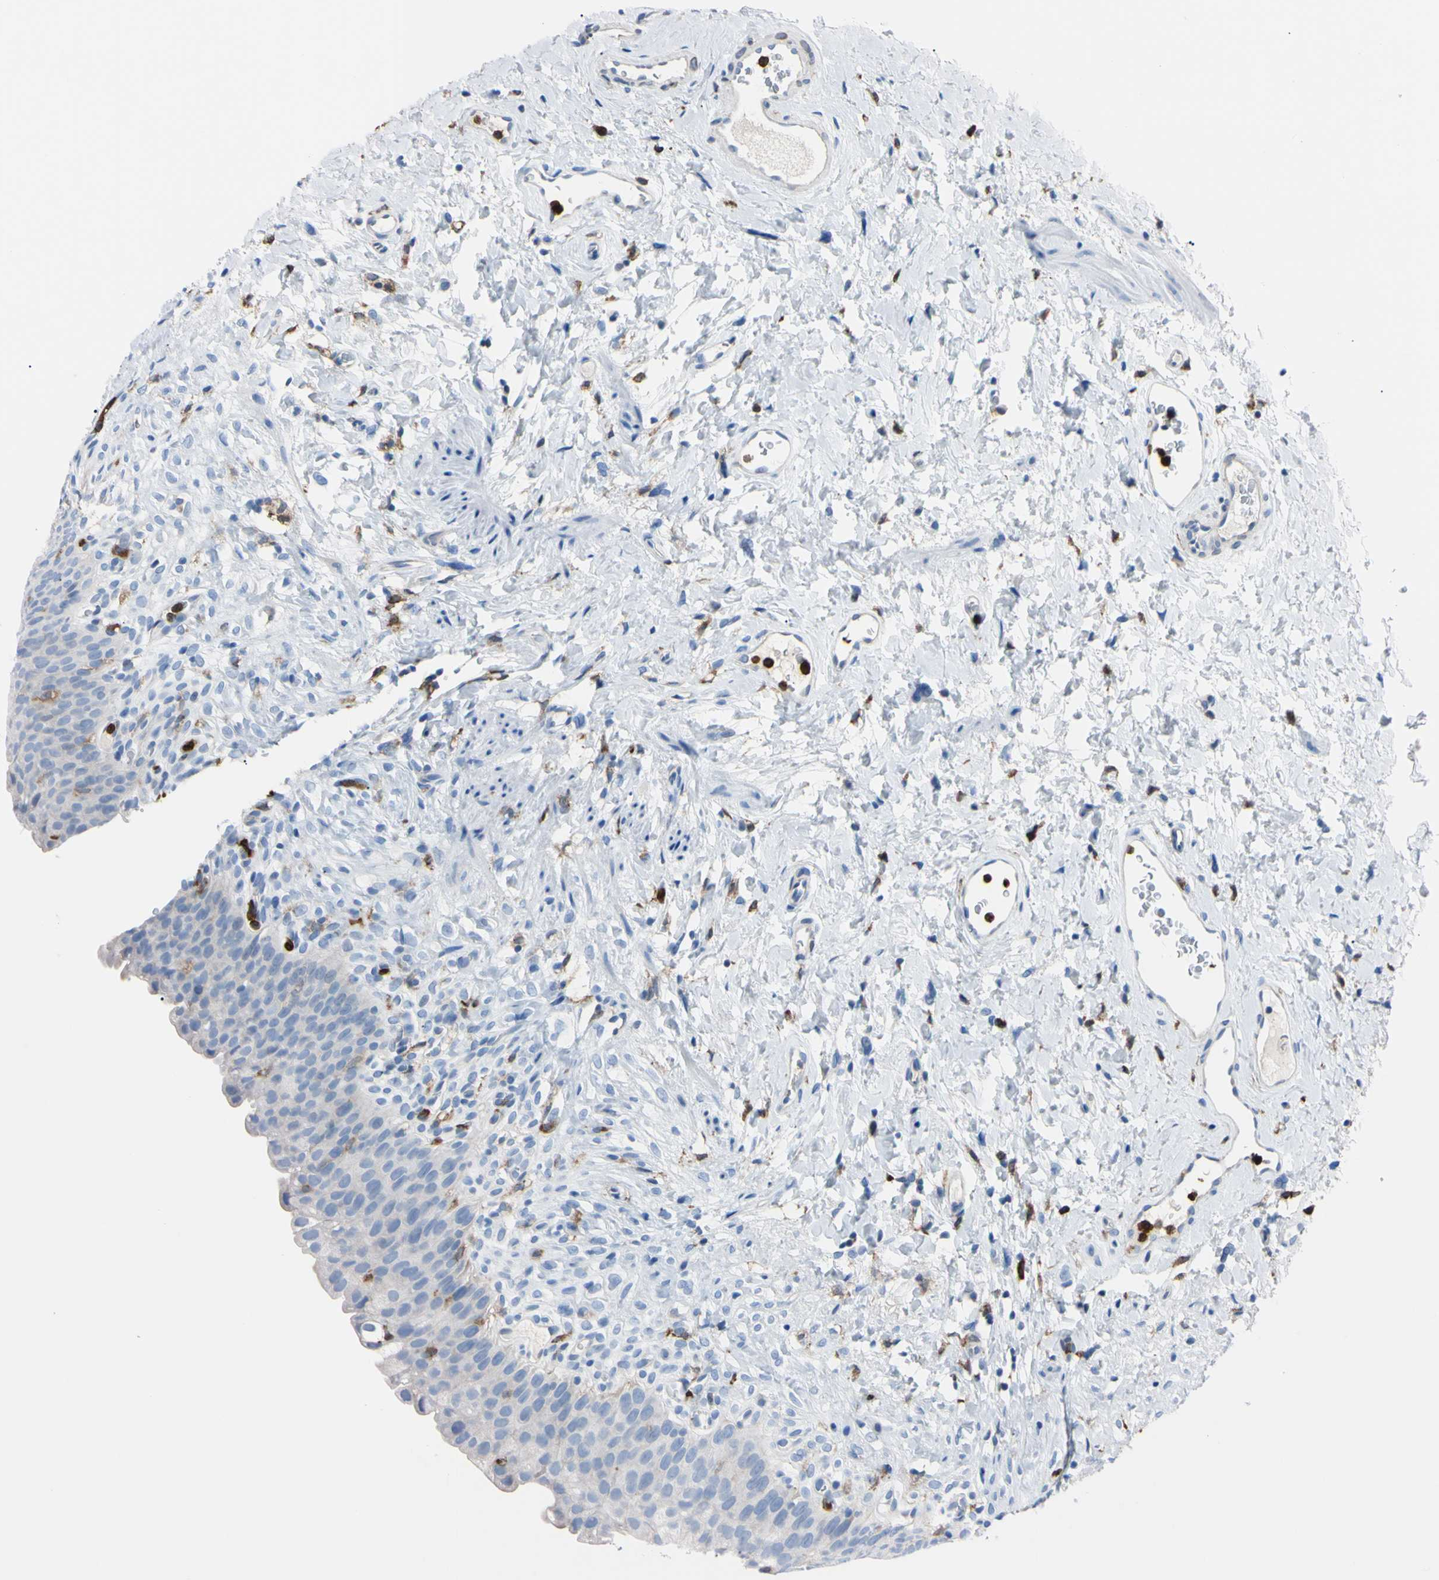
{"staining": {"intensity": "negative", "quantity": "none", "location": "none"}, "tissue": "urinary bladder", "cell_type": "Urothelial cells", "image_type": "normal", "snomed": [{"axis": "morphology", "description": "Normal tissue, NOS"}, {"axis": "topography", "description": "Urinary bladder"}], "caption": "DAB immunohistochemical staining of unremarkable human urinary bladder demonstrates no significant expression in urothelial cells. Brightfield microscopy of IHC stained with DAB (brown) and hematoxylin (blue), captured at high magnification.", "gene": "NCF4", "patient": {"sex": "female", "age": 79}}